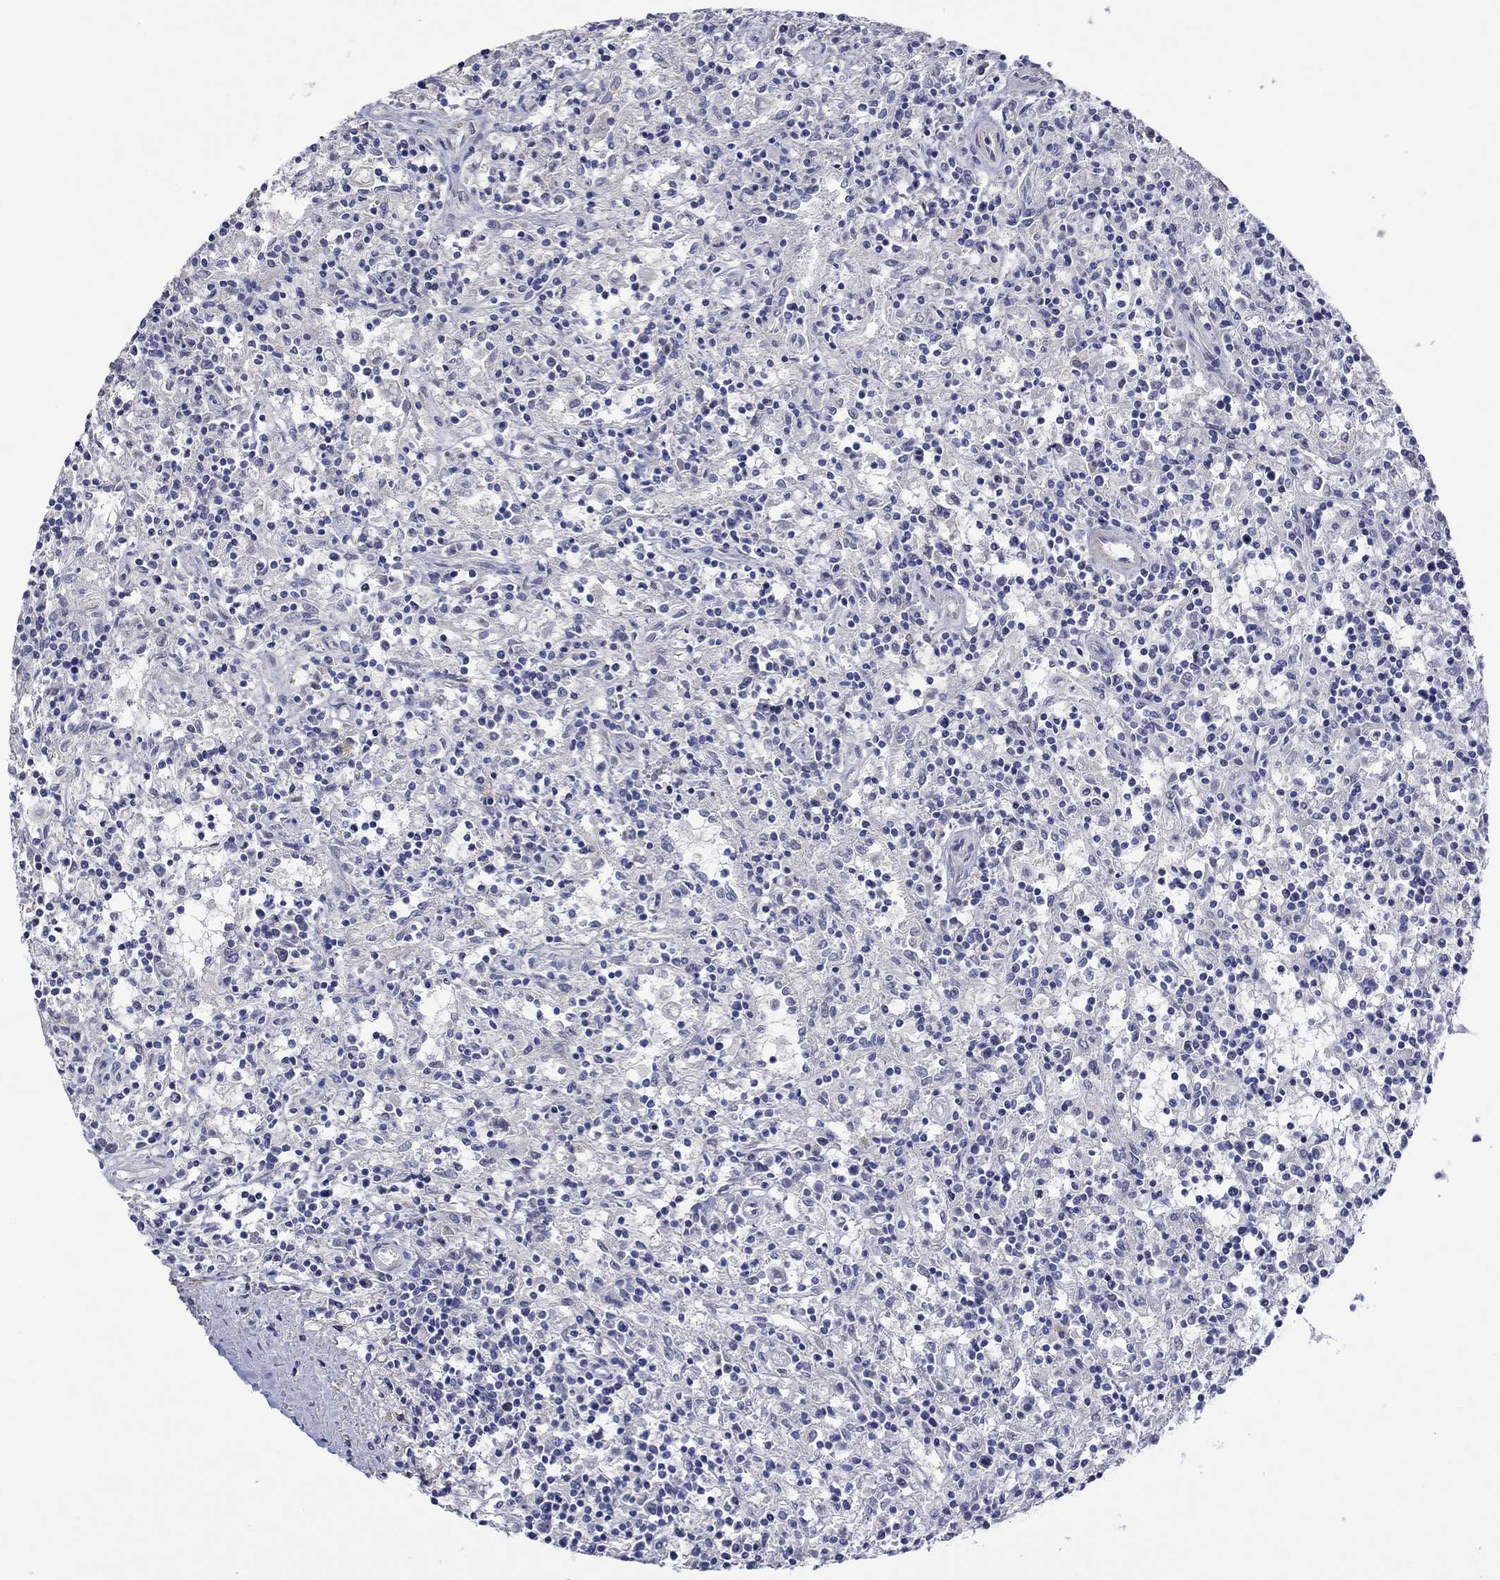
{"staining": {"intensity": "negative", "quantity": "none", "location": "none"}, "tissue": "lymphoma", "cell_type": "Tumor cells", "image_type": "cancer", "snomed": [{"axis": "morphology", "description": "Malignant lymphoma, non-Hodgkin's type, Low grade"}, {"axis": "topography", "description": "Spleen"}], "caption": "Histopathology image shows no protein expression in tumor cells of low-grade malignant lymphoma, non-Hodgkin's type tissue.", "gene": "CRYAB", "patient": {"sex": "male", "age": 62}}